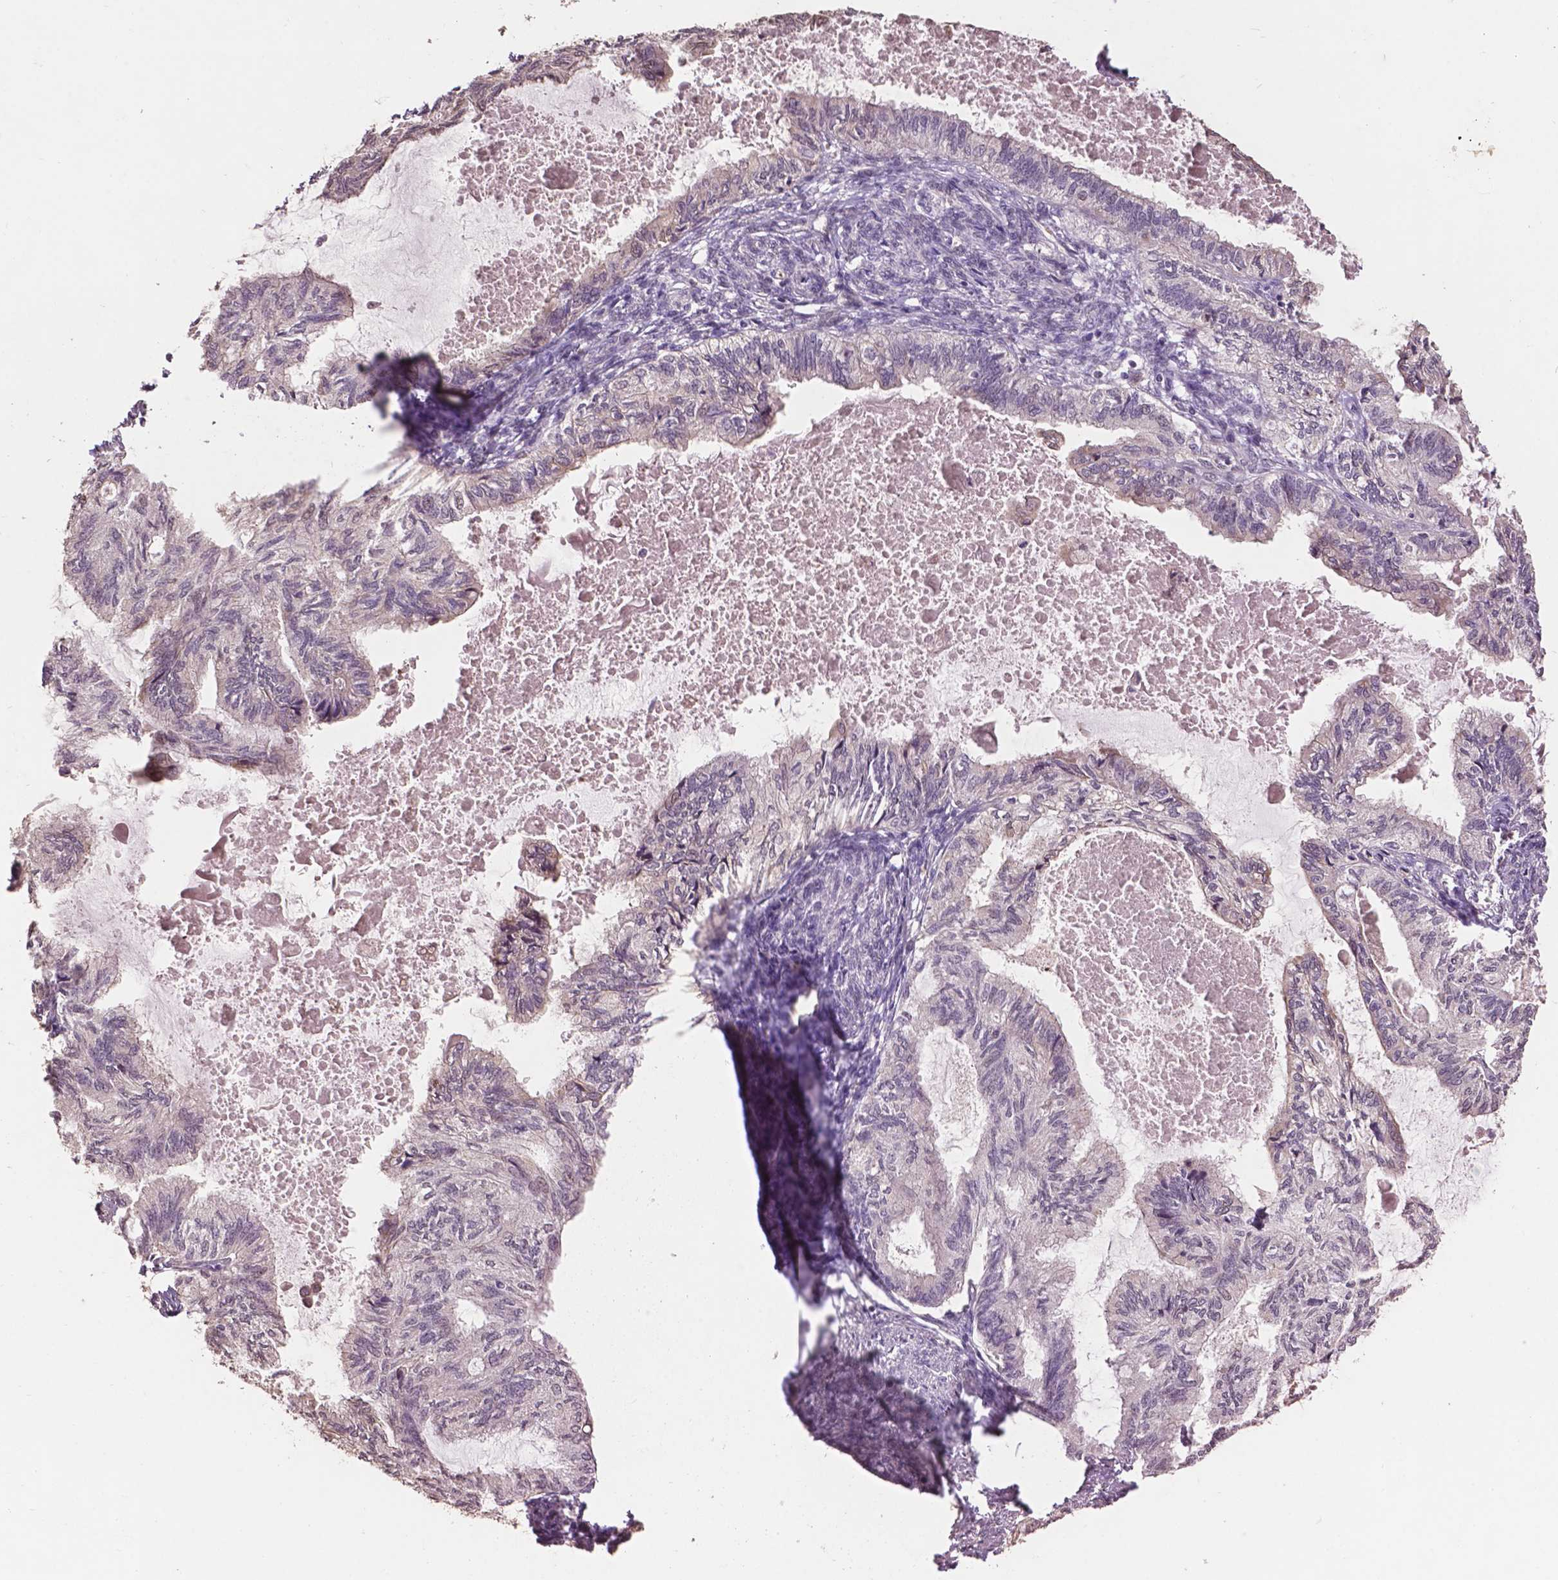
{"staining": {"intensity": "negative", "quantity": "none", "location": "none"}, "tissue": "endometrial cancer", "cell_type": "Tumor cells", "image_type": "cancer", "snomed": [{"axis": "morphology", "description": "Adenocarcinoma, NOS"}, {"axis": "topography", "description": "Endometrium"}], "caption": "Tumor cells show no significant protein positivity in endometrial cancer.", "gene": "GLRA2", "patient": {"sex": "female", "age": 86}}